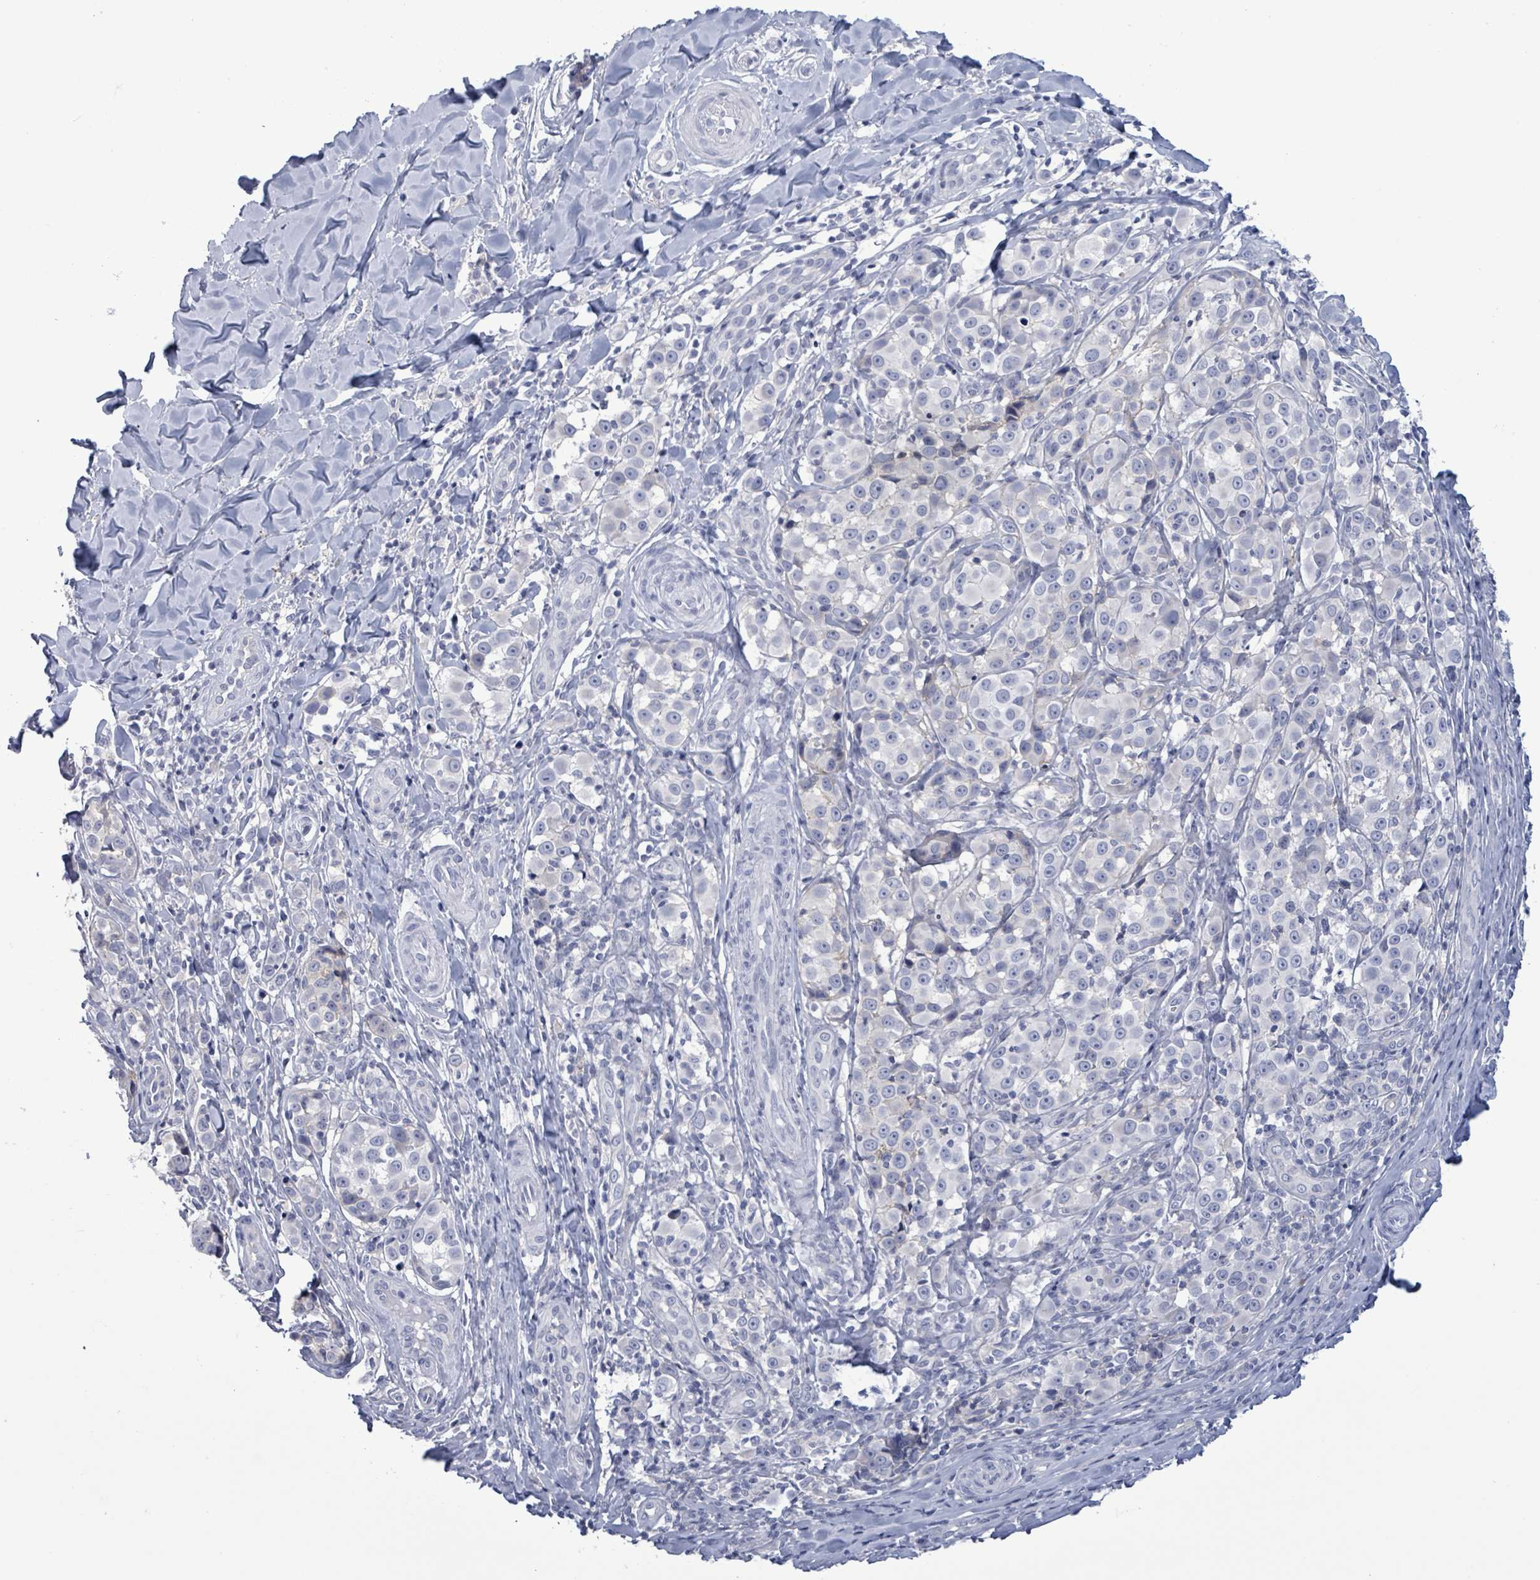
{"staining": {"intensity": "weak", "quantity": "<25%", "location": "cytoplasmic/membranous"}, "tissue": "melanoma", "cell_type": "Tumor cells", "image_type": "cancer", "snomed": [{"axis": "morphology", "description": "Malignant melanoma, NOS"}, {"axis": "topography", "description": "Skin"}], "caption": "Tumor cells show no significant protein expression in melanoma.", "gene": "BSG", "patient": {"sex": "female", "age": 35}}